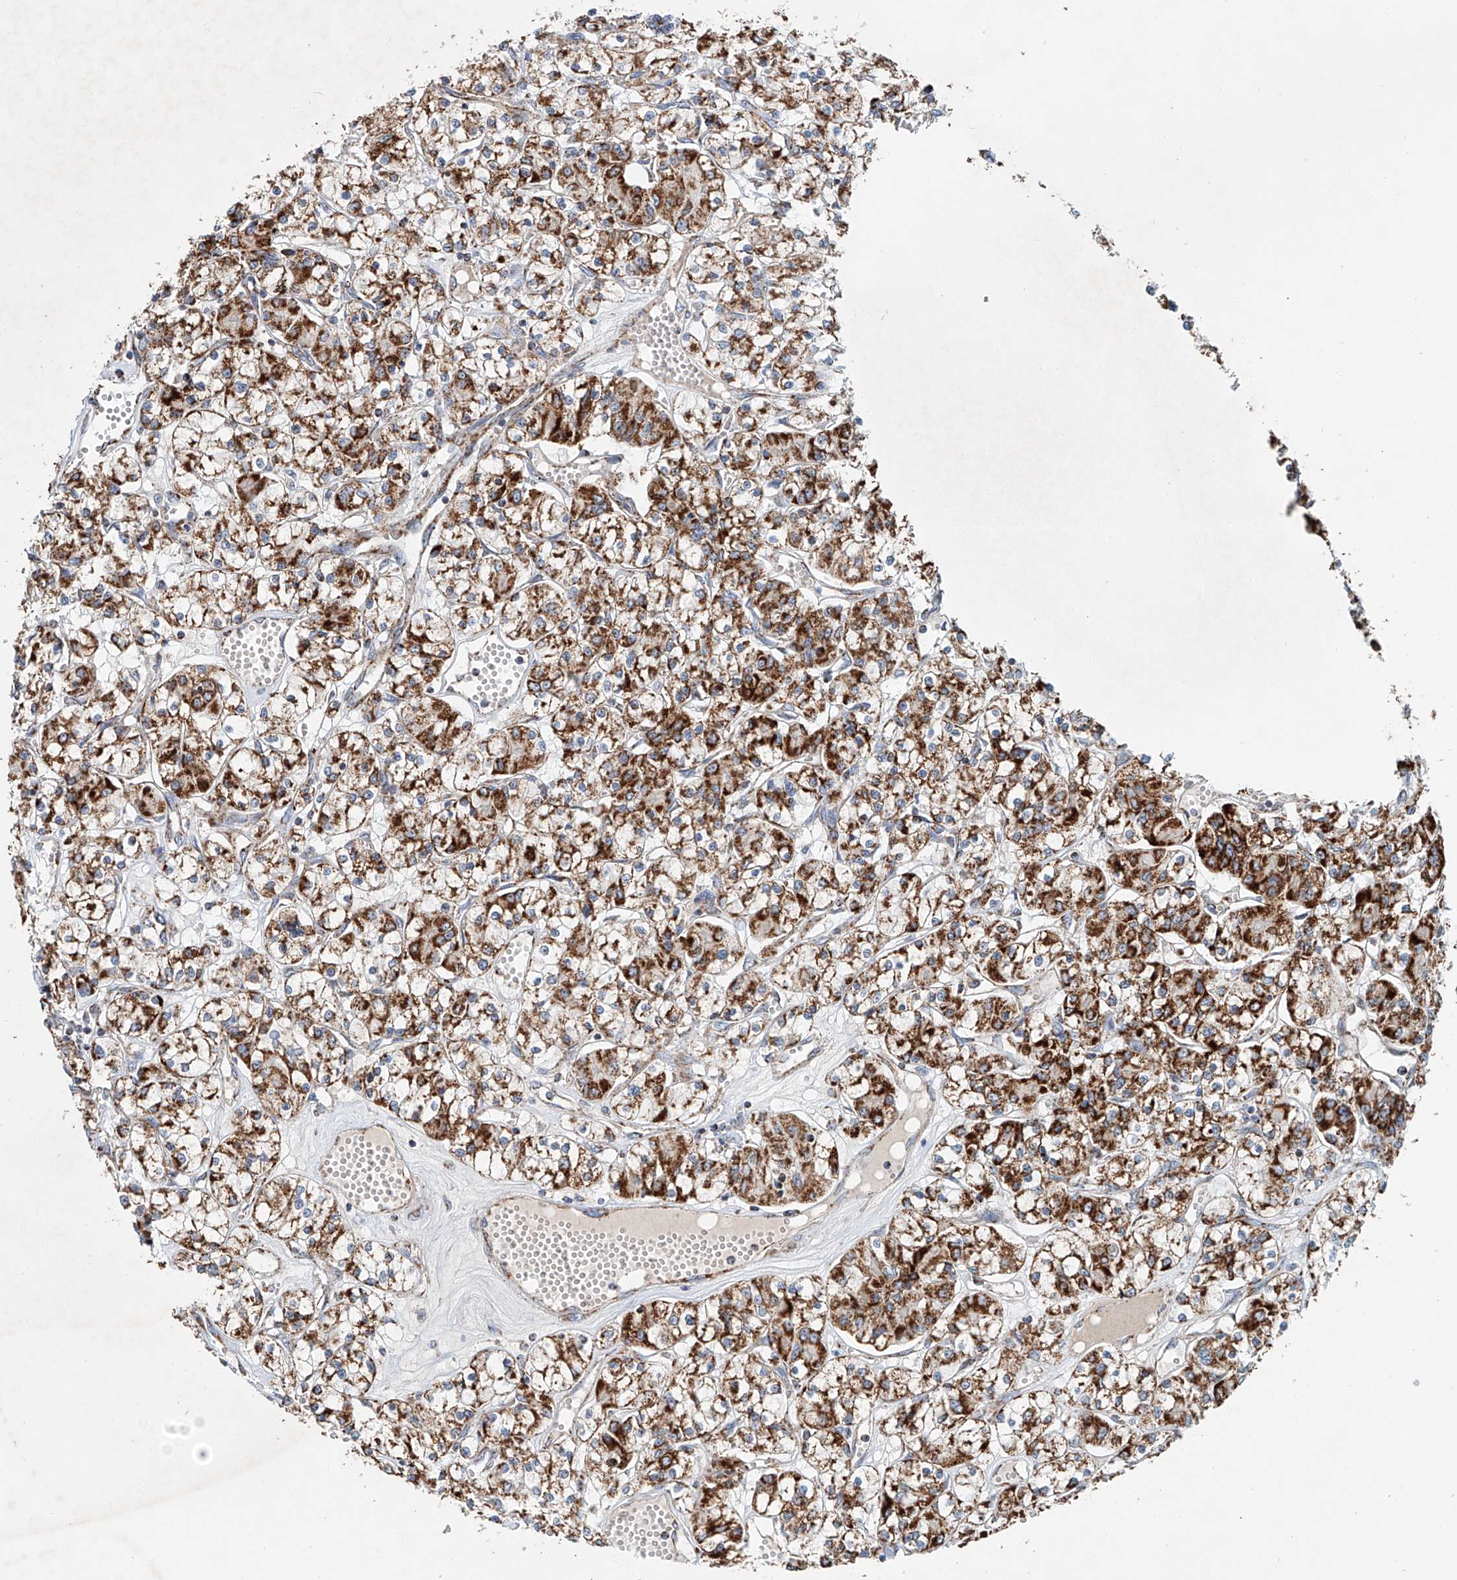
{"staining": {"intensity": "strong", "quantity": ">75%", "location": "cytoplasmic/membranous"}, "tissue": "renal cancer", "cell_type": "Tumor cells", "image_type": "cancer", "snomed": [{"axis": "morphology", "description": "Adenocarcinoma, NOS"}, {"axis": "topography", "description": "Kidney"}], "caption": "About >75% of tumor cells in human renal cancer display strong cytoplasmic/membranous protein staining as visualized by brown immunohistochemical staining.", "gene": "CARD10", "patient": {"sex": "female", "age": 59}}